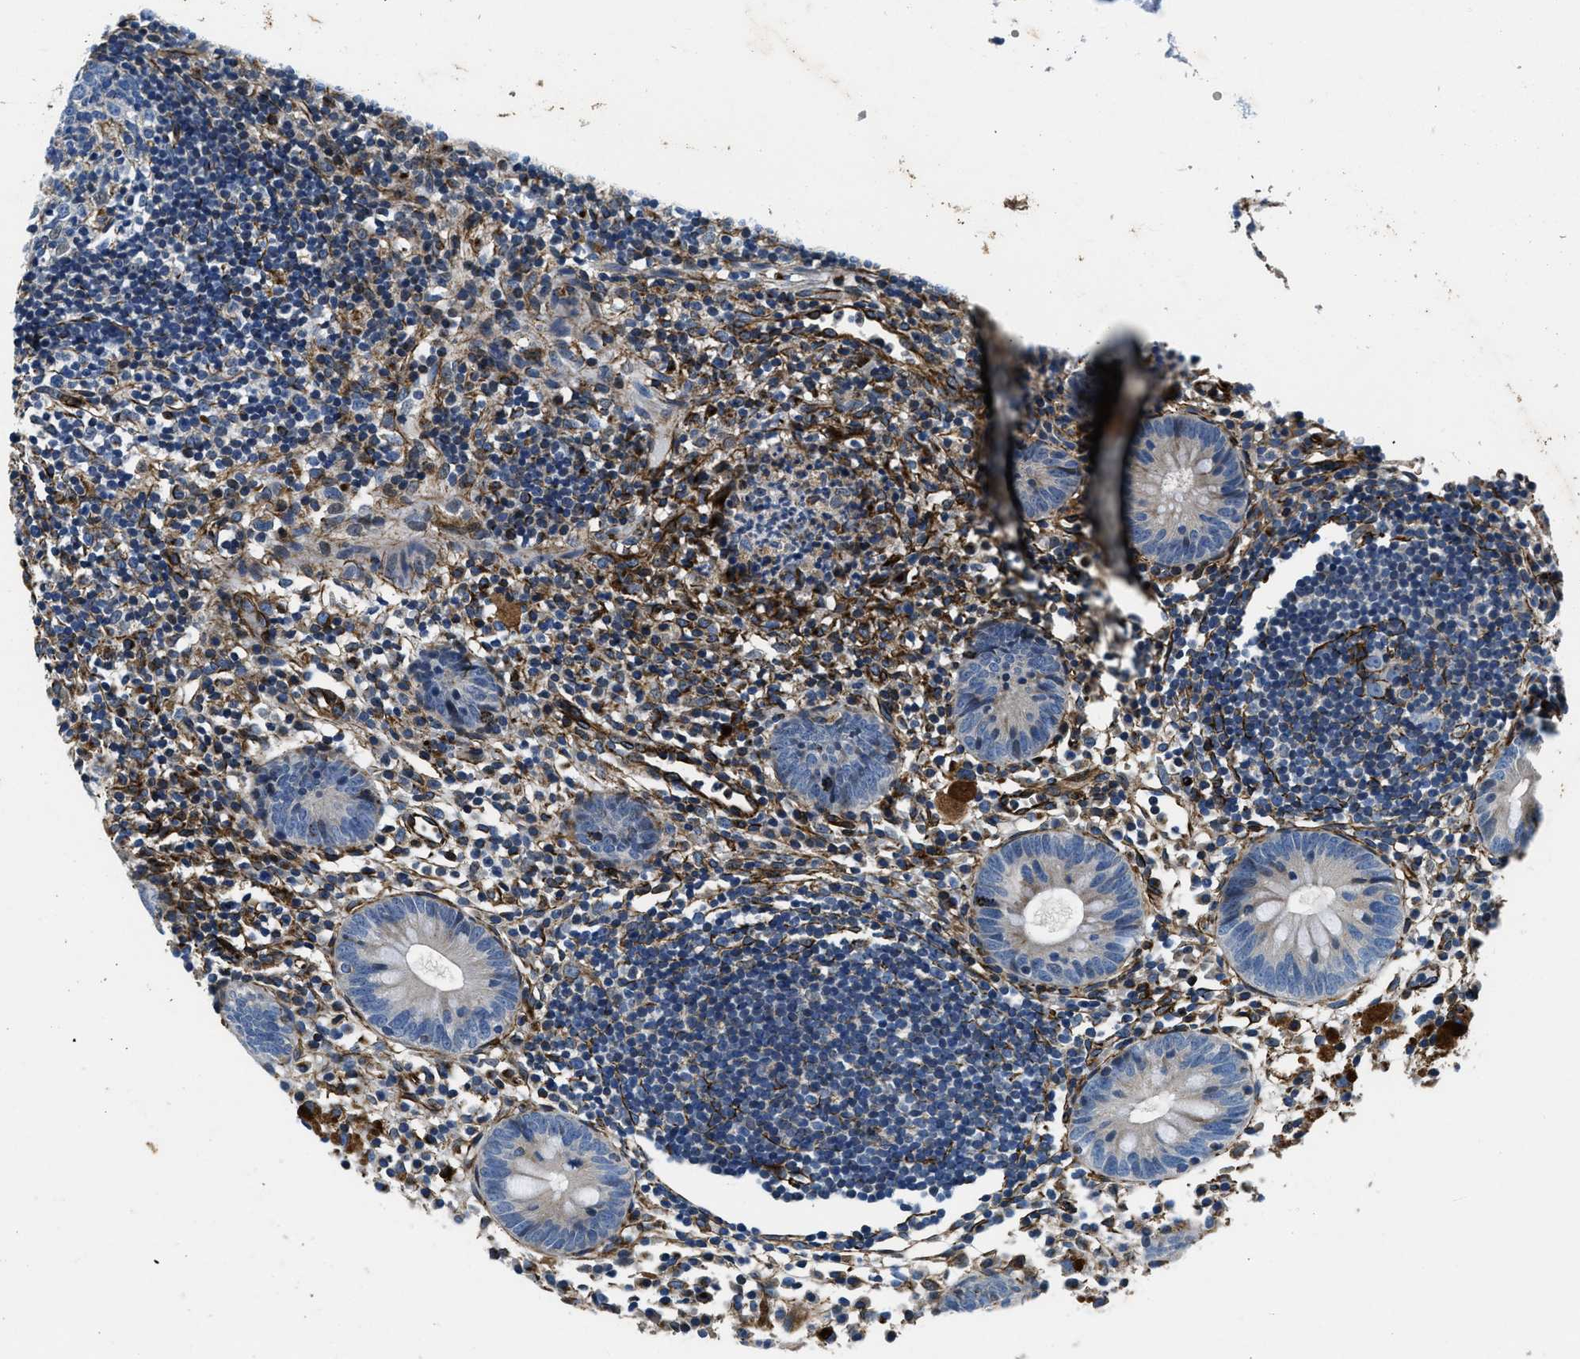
{"staining": {"intensity": "negative", "quantity": "none", "location": "none"}, "tissue": "appendix", "cell_type": "Glandular cells", "image_type": "normal", "snomed": [{"axis": "morphology", "description": "Normal tissue, NOS"}, {"axis": "topography", "description": "Appendix"}], "caption": "Immunohistochemistry histopathology image of unremarkable appendix stained for a protein (brown), which shows no expression in glandular cells.", "gene": "GNS", "patient": {"sex": "female", "age": 20}}